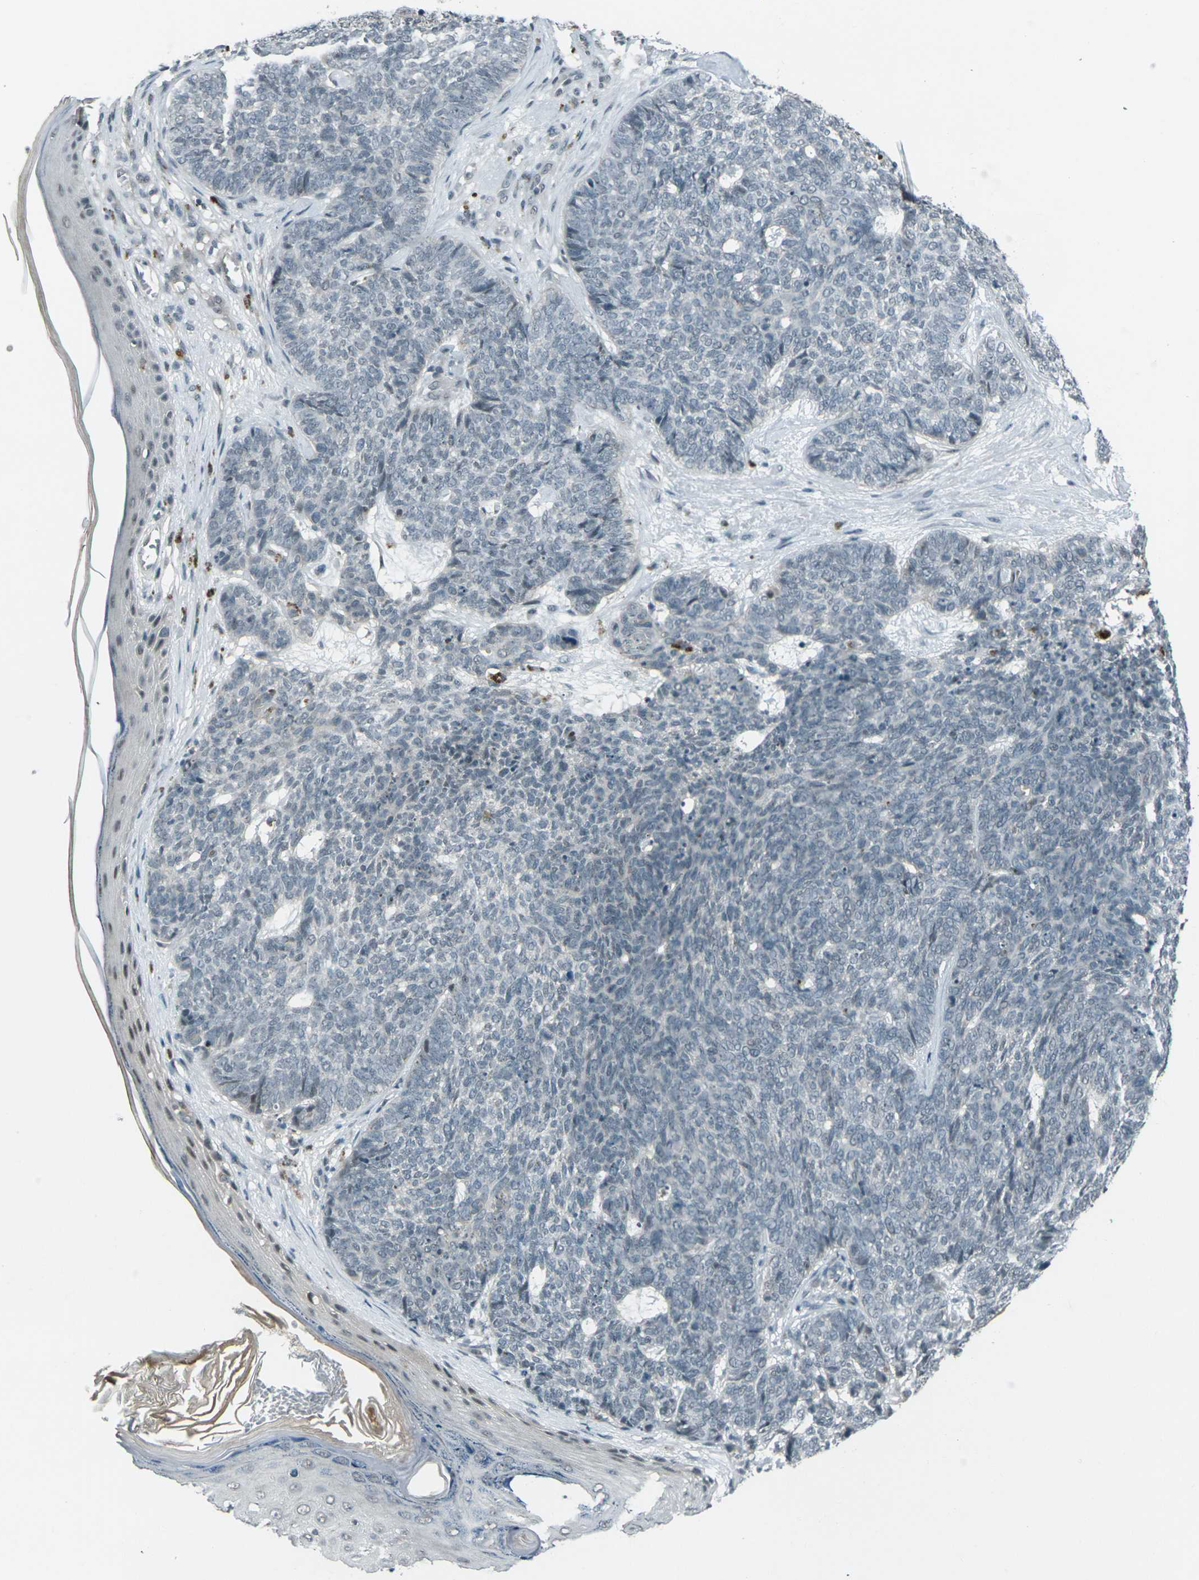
{"staining": {"intensity": "negative", "quantity": "none", "location": "none"}, "tissue": "skin cancer", "cell_type": "Tumor cells", "image_type": "cancer", "snomed": [{"axis": "morphology", "description": "Basal cell carcinoma"}, {"axis": "topography", "description": "Skin"}], "caption": "High magnification brightfield microscopy of skin basal cell carcinoma stained with DAB (3,3'-diaminobenzidine) (brown) and counterstained with hematoxylin (blue): tumor cells show no significant expression.", "gene": "GPR19", "patient": {"sex": "female", "age": 84}}